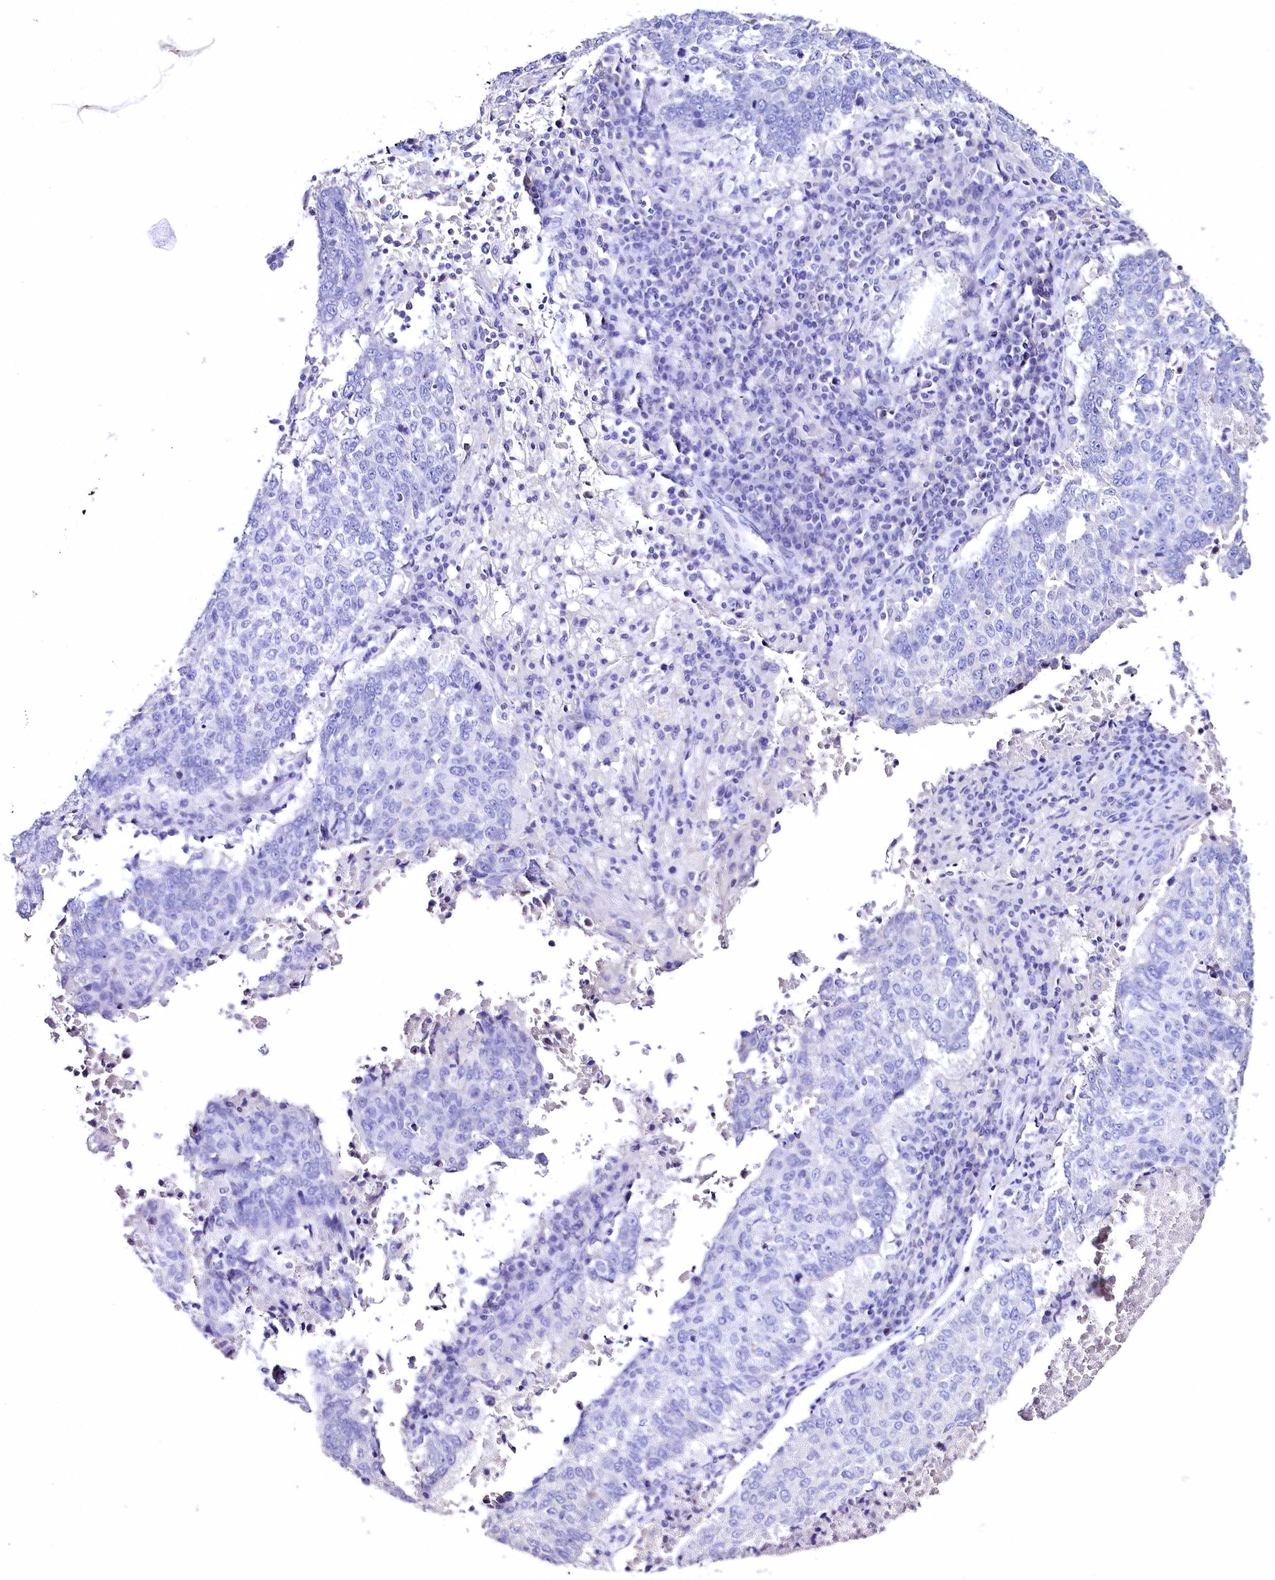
{"staining": {"intensity": "negative", "quantity": "none", "location": "none"}, "tissue": "lung cancer", "cell_type": "Tumor cells", "image_type": "cancer", "snomed": [{"axis": "morphology", "description": "Squamous cell carcinoma, NOS"}, {"axis": "topography", "description": "Lung"}], "caption": "DAB immunohistochemical staining of human lung cancer (squamous cell carcinoma) demonstrates no significant positivity in tumor cells.", "gene": "A2ML1", "patient": {"sex": "male", "age": 73}}